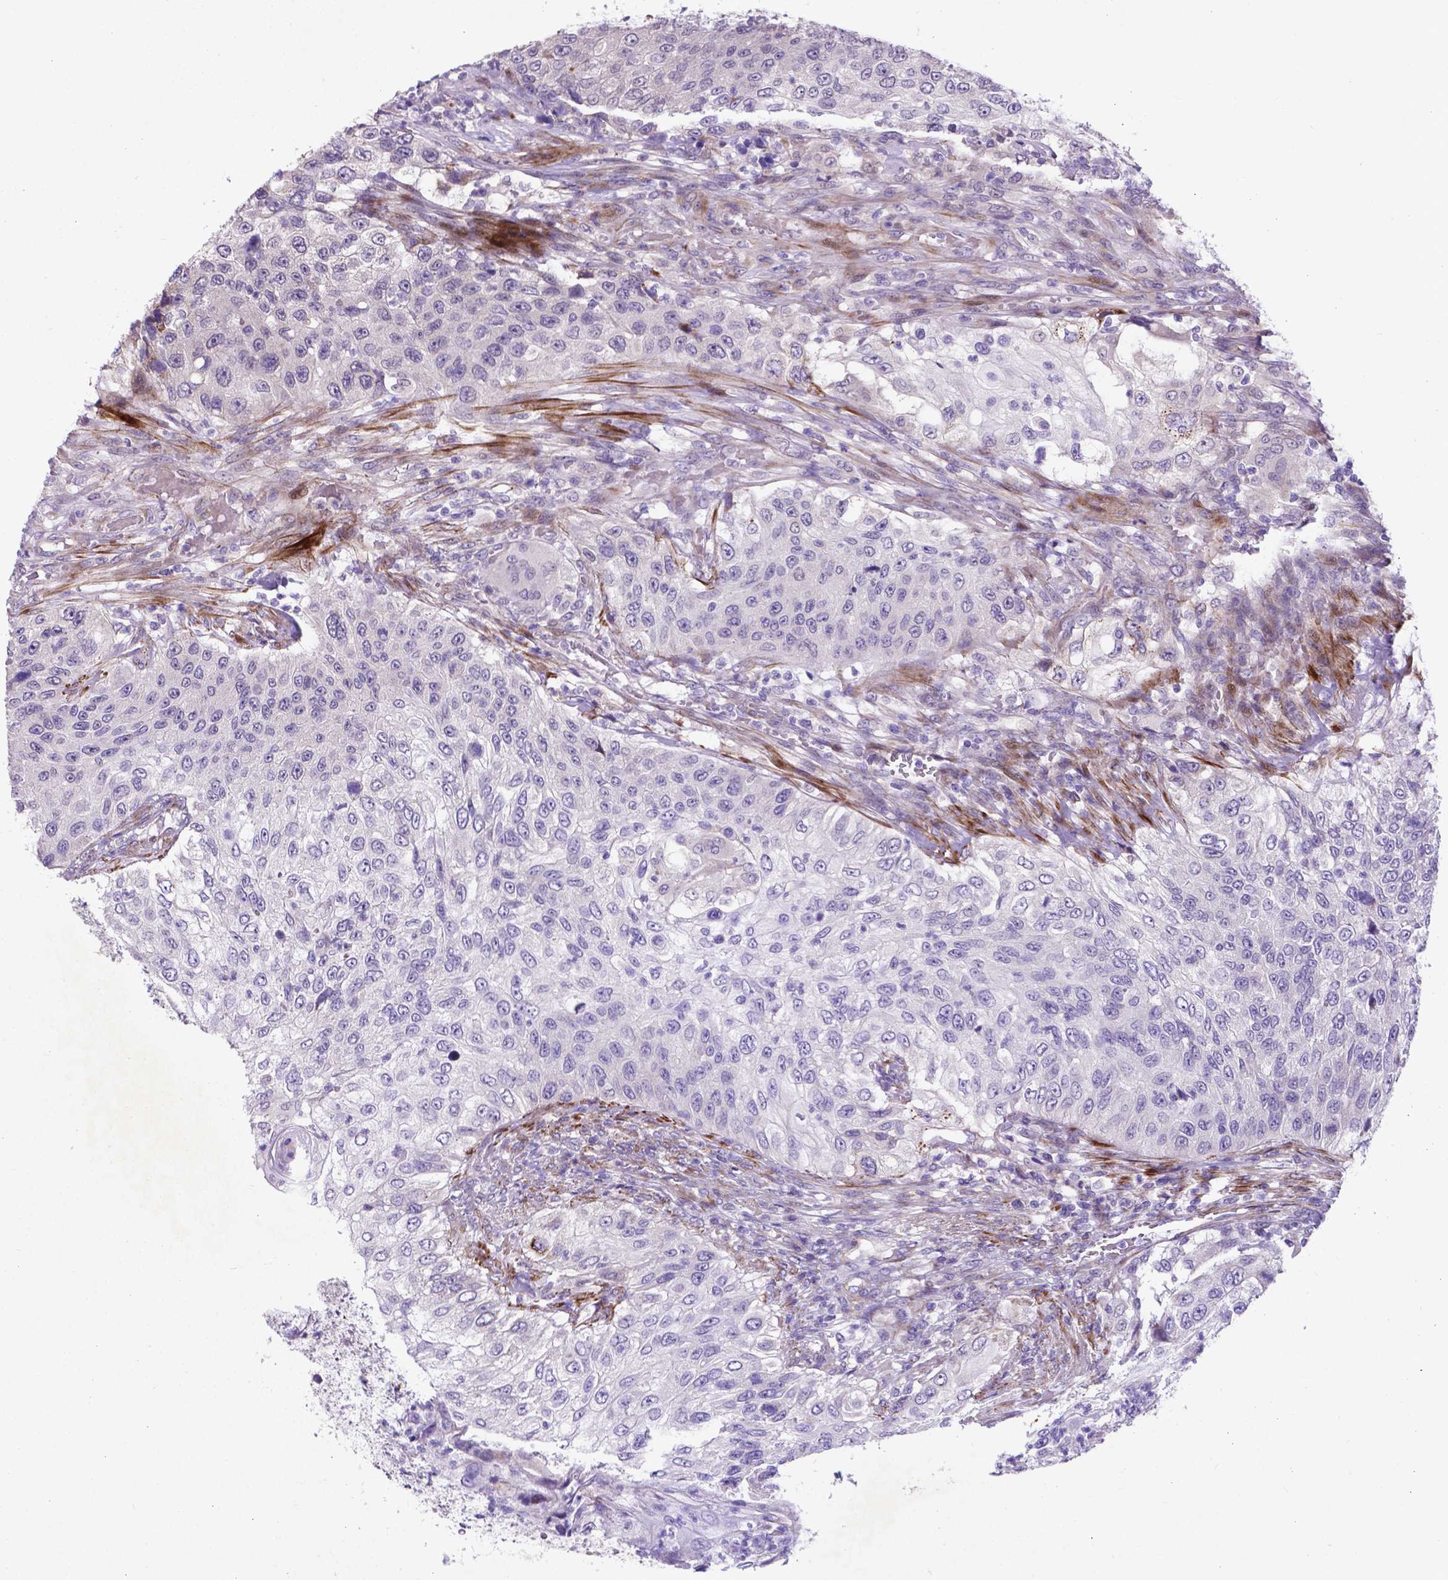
{"staining": {"intensity": "negative", "quantity": "none", "location": "none"}, "tissue": "urothelial cancer", "cell_type": "Tumor cells", "image_type": "cancer", "snomed": [{"axis": "morphology", "description": "Urothelial carcinoma, High grade"}, {"axis": "topography", "description": "Urinary bladder"}], "caption": "Human urothelial cancer stained for a protein using immunohistochemistry reveals no staining in tumor cells.", "gene": "PFKFB4", "patient": {"sex": "female", "age": 60}}